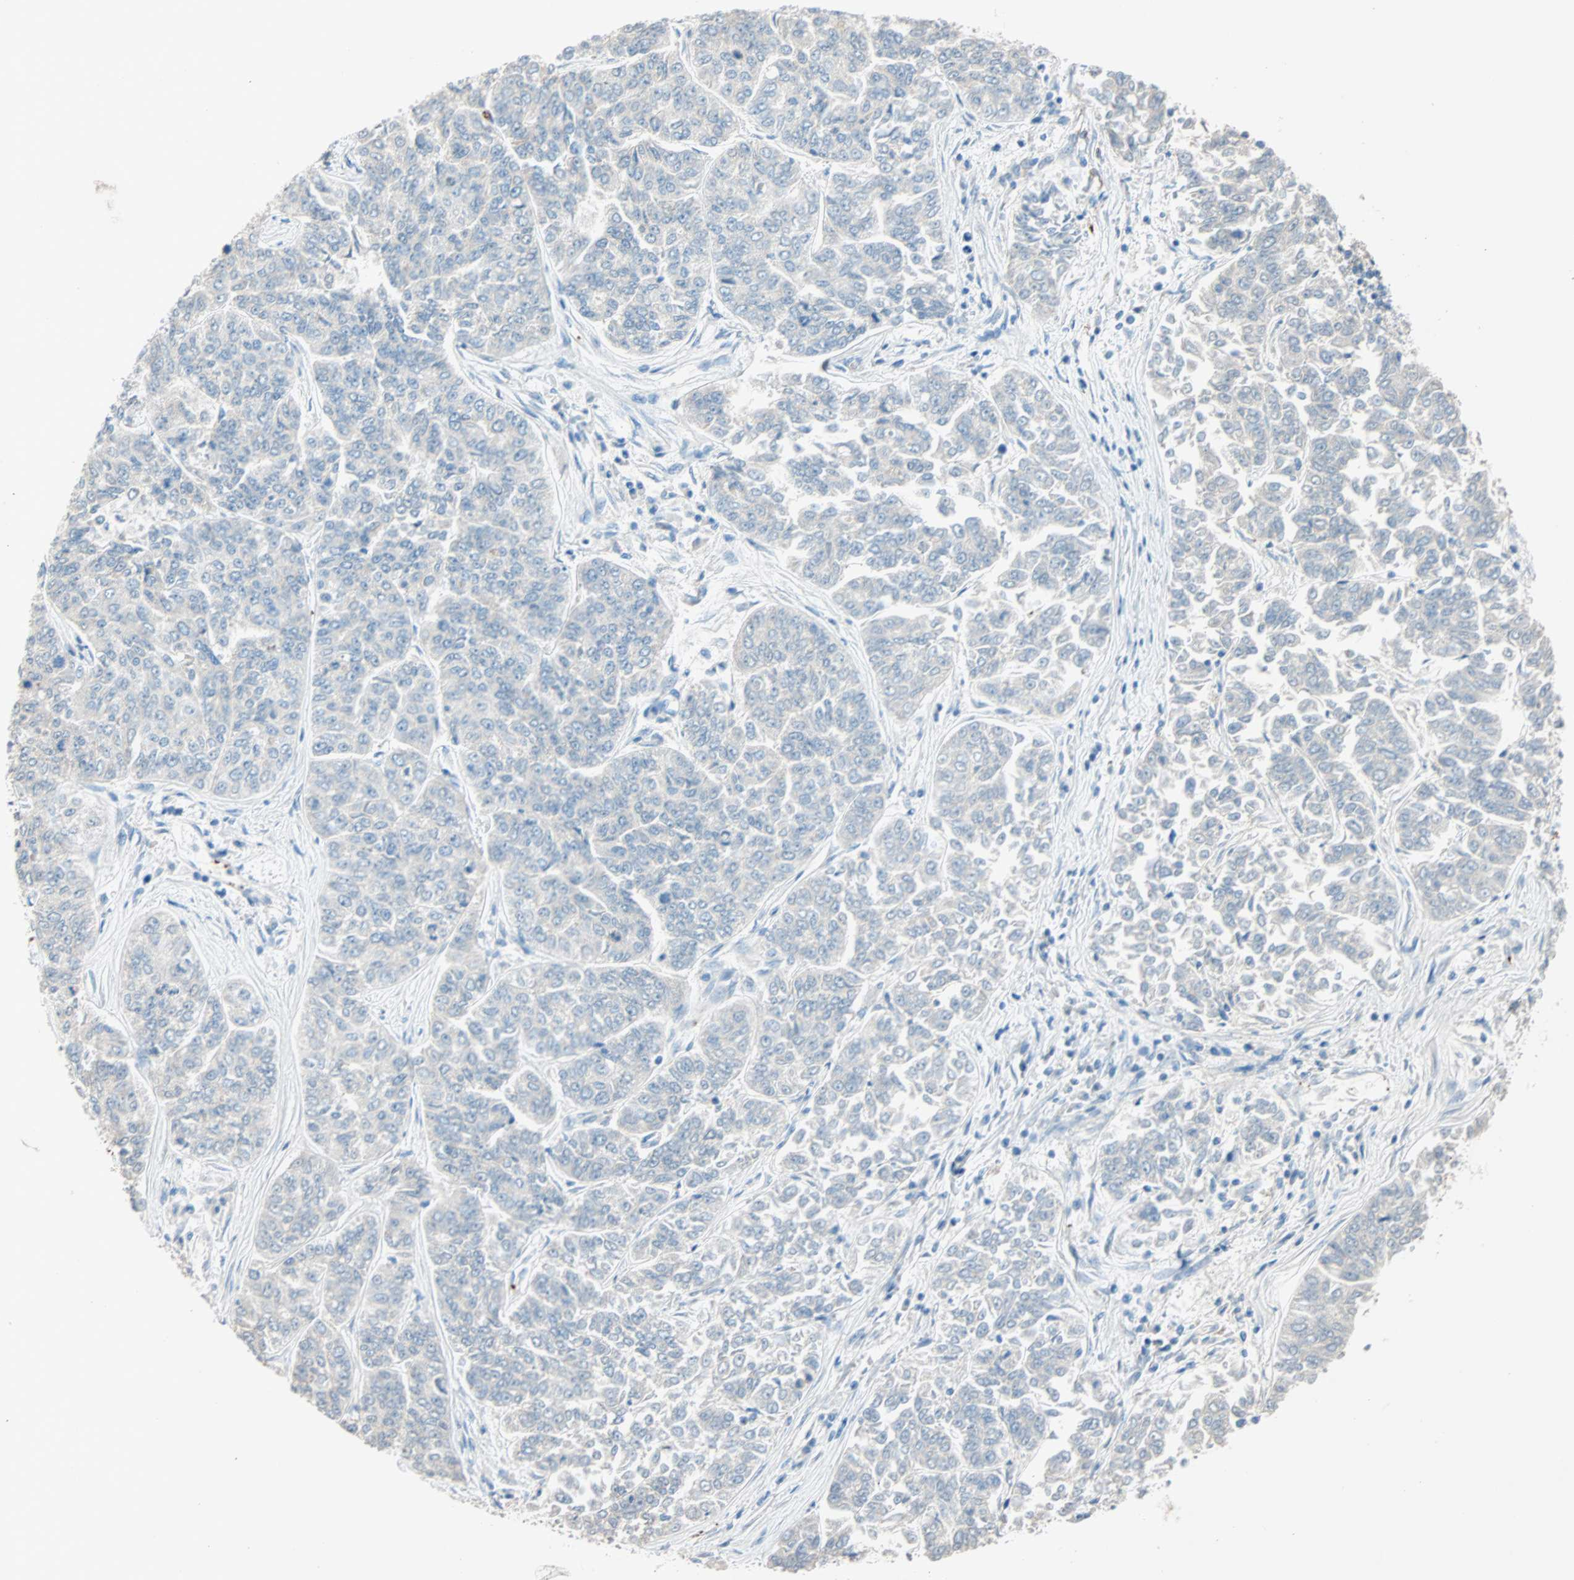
{"staining": {"intensity": "weak", "quantity": ">75%", "location": "cytoplasmic/membranous"}, "tissue": "lung cancer", "cell_type": "Tumor cells", "image_type": "cancer", "snomed": [{"axis": "morphology", "description": "Adenocarcinoma, NOS"}, {"axis": "topography", "description": "Lung"}], "caption": "Lung cancer was stained to show a protein in brown. There is low levels of weak cytoplasmic/membranous expression in about >75% of tumor cells.", "gene": "LY6G6F", "patient": {"sex": "male", "age": 84}}